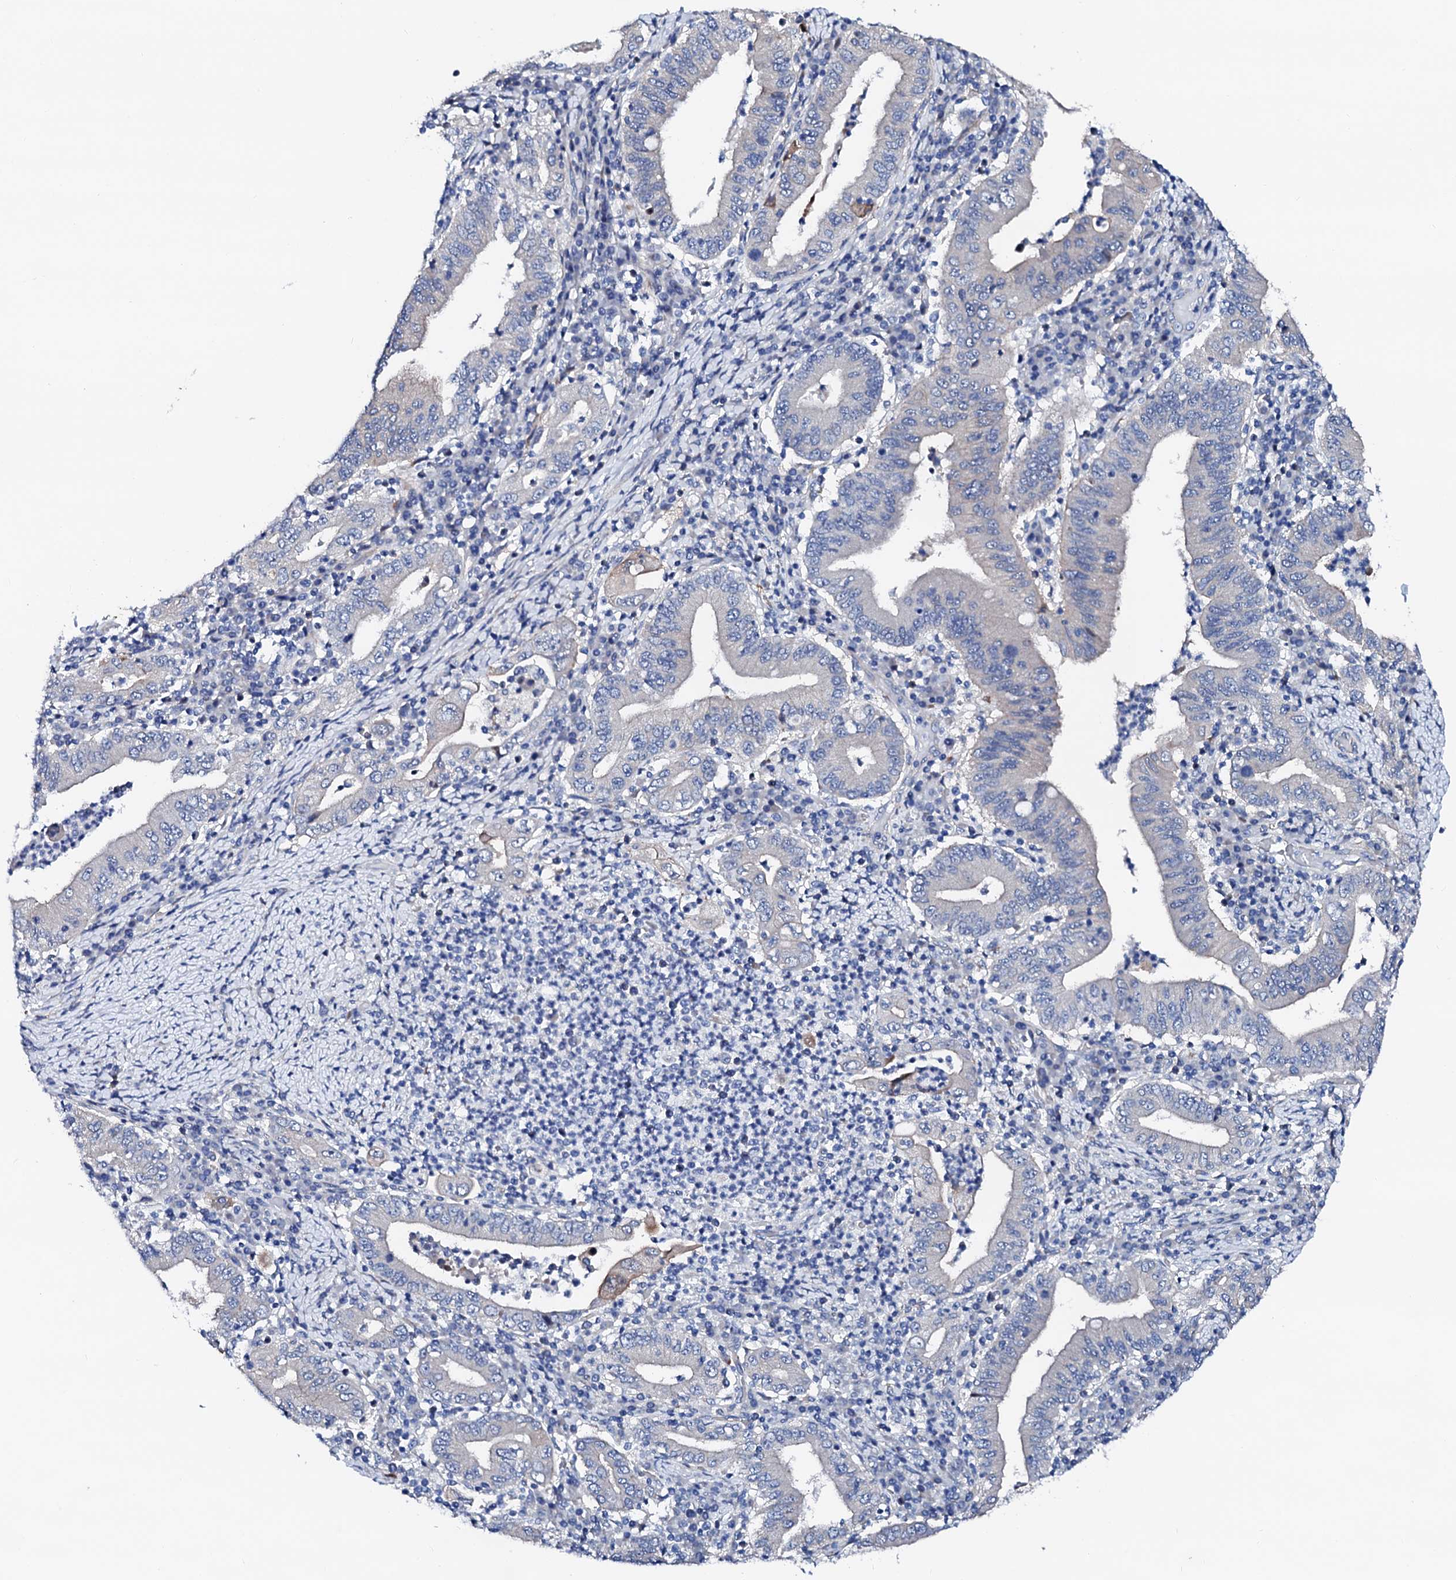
{"staining": {"intensity": "negative", "quantity": "none", "location": "none"}, "tissue": "stomach cancer", "cell_type": "Tumor cells", "image_type": "cancer", "snomed": [{"axis": "morphology", "description": "Normal tissue, NOS"}, {"axis": "morphology", "description": "Adenocarcinoma, NOS"}, {"axis": "topography", "description": "Esophagus"}, {"axis": "topography", "description": "Stomach, upper"}, {"axis": "topography", "description": "Peripheral nerve tissue"}], "caption": "Stomach cancer (adenocarcinoma) stained for a protein using immunohistochemistry (IHC) demonstrates no expression tumor cells.", "gene": "TRDN", "patient": {"sex": "male", "age": 62}}